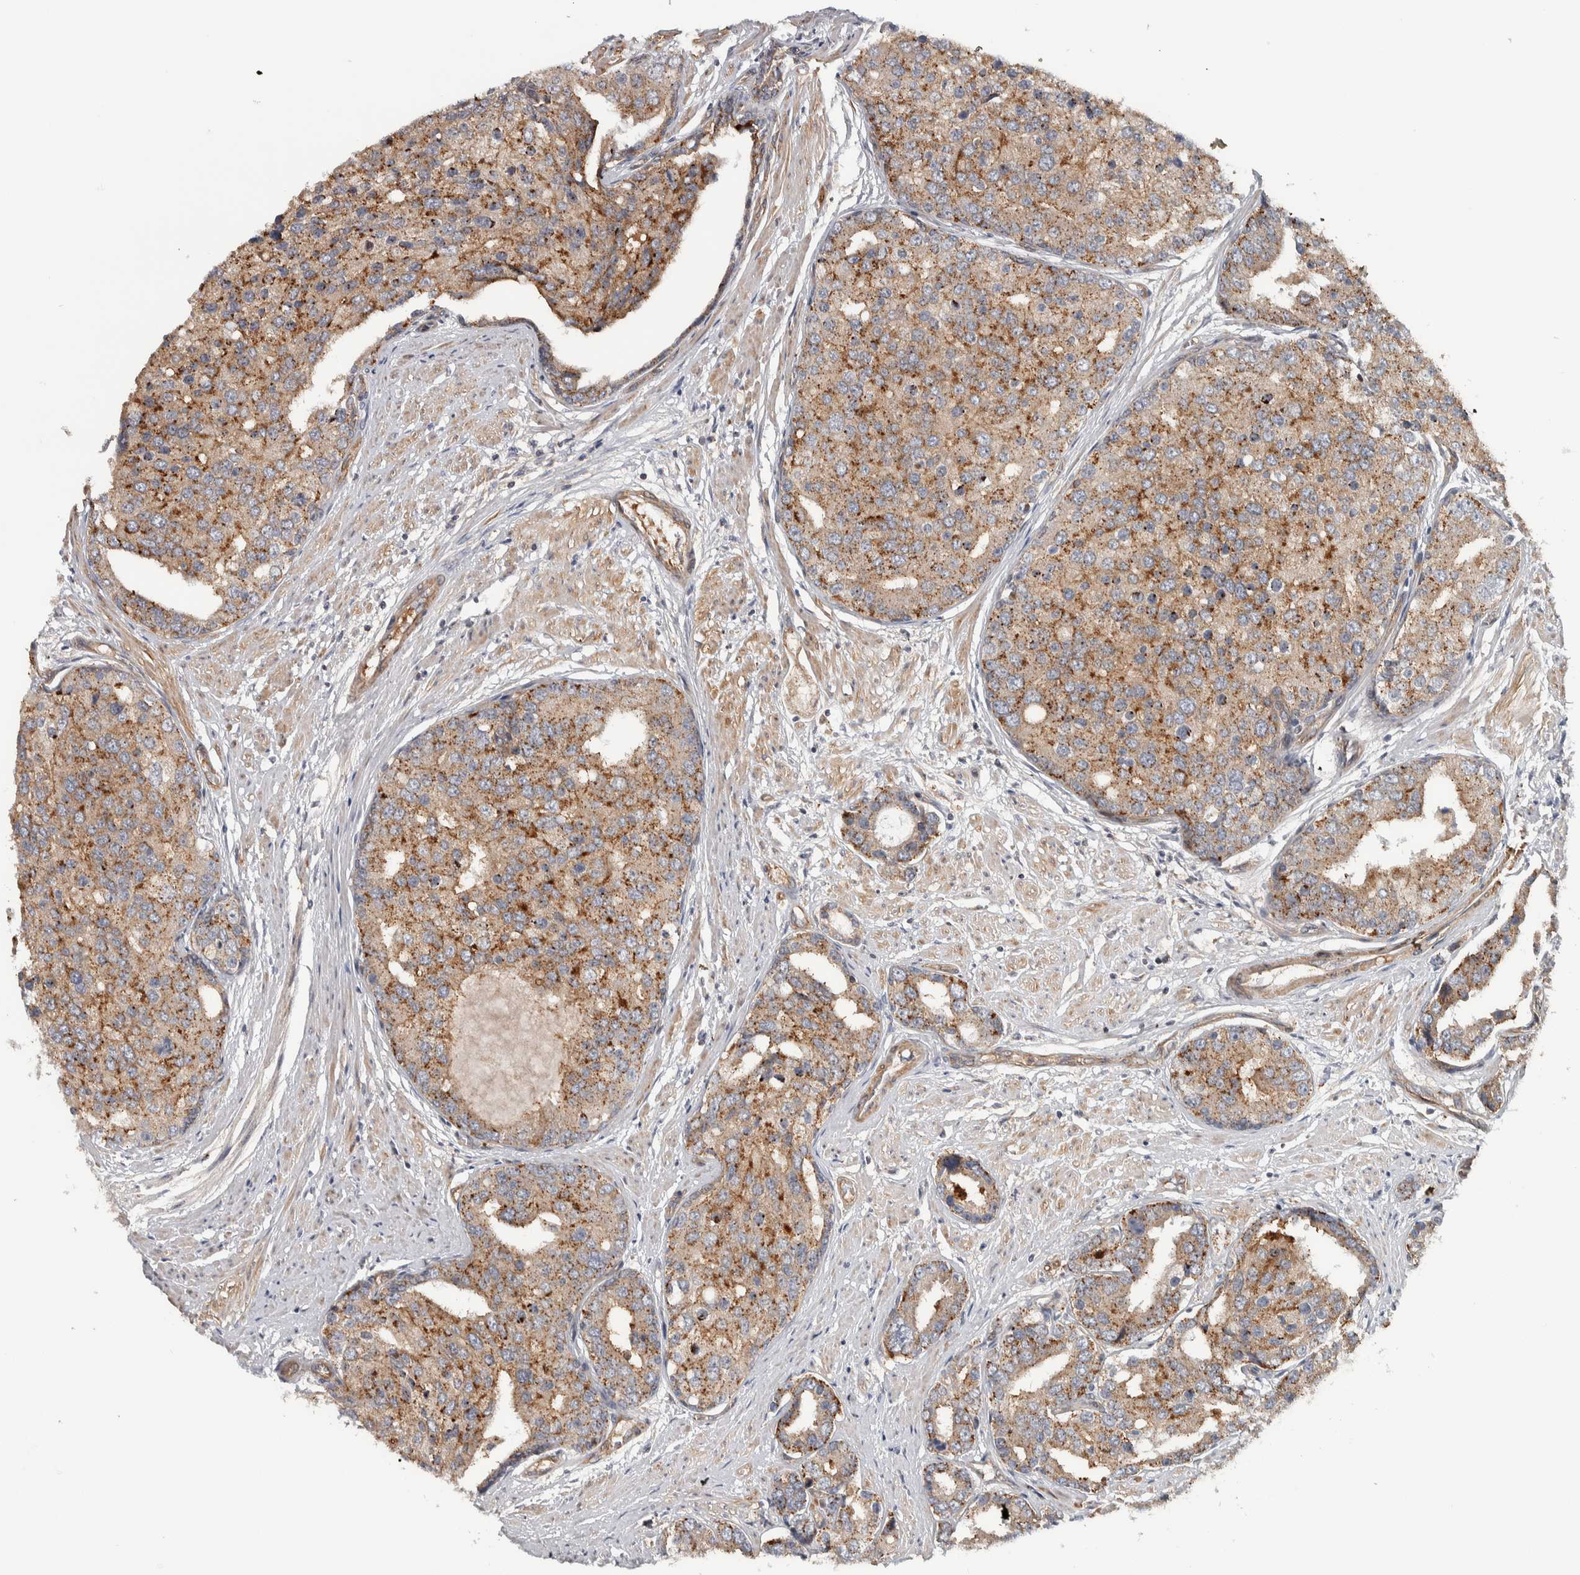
{"staining": {"intensity": "moderate", "quantity": ">75%", "location": "cytoplasmic/membranous"}, "tissue": "prostate cancer", "cell_type": "Tumor cells", "image_type": "cancer", "snomed": [{"axis": "morphology", "description": "Adenocarcinoma, High grade"}, {"axis": "topography", "description": "Prostate"}], "caption": "This is a photomicrograph of immunohistochemistry staining of adenocarcinoma (high-grade) (prostate), which shows moderate staining in the cytoplasmic/membranous of tumor cells.", "gene": "CHMP4C", "patient": {"sex": "male", "age": 50}}